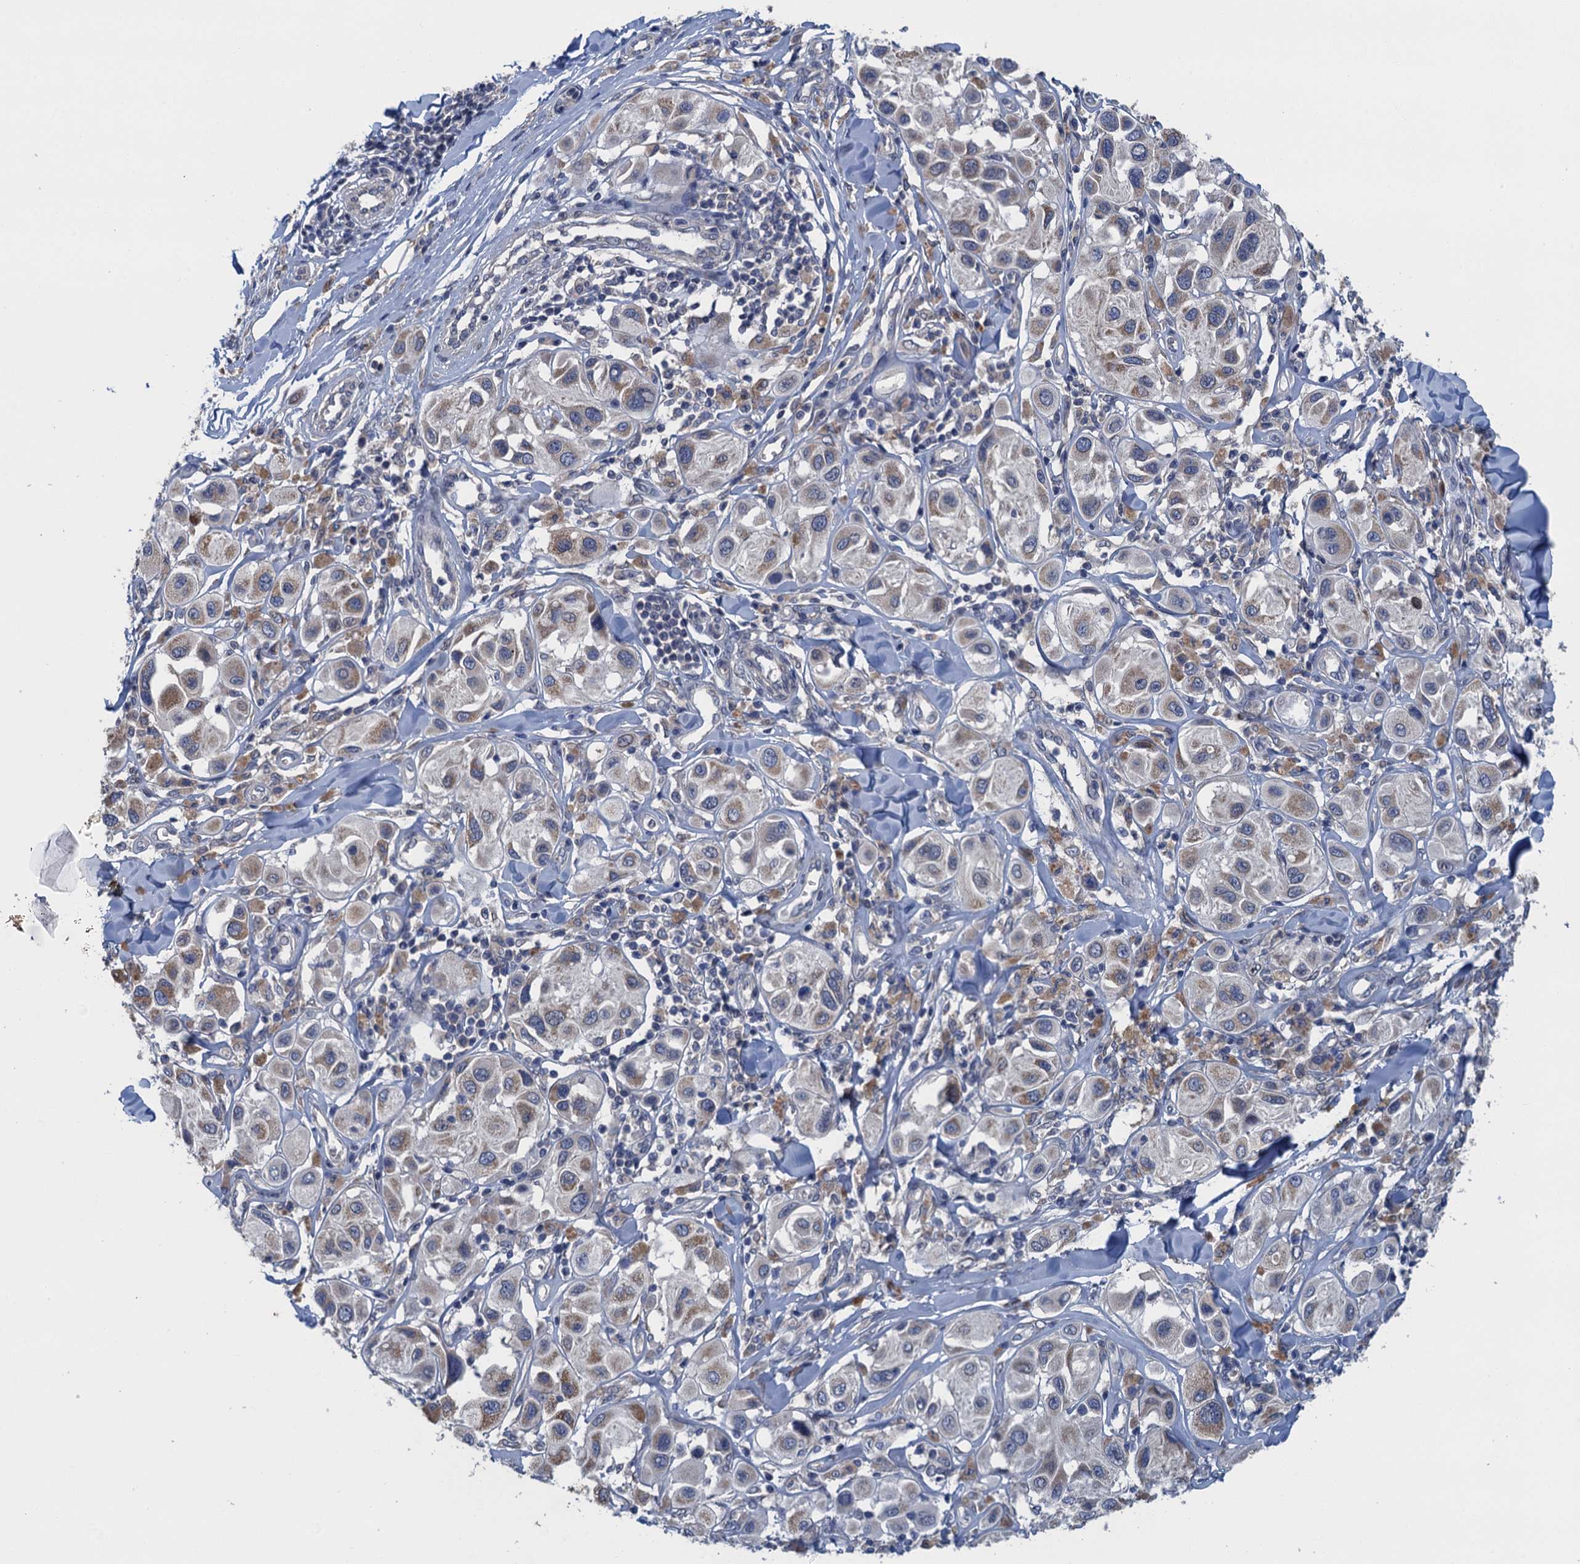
{"staining": {"intensity": "weak", "quantity": "25%-75%", "location": "cytoplasmic/membranous"}, "tissue": "melanoma", "cell_type": "Tumor cells", "image_type": "cancer", "snomed": [{"axis": "morphology", "description": "Malignant melanoma, Metastatic site"}, {"axis": "topography", "description": "Skin"}], "caption": "Immunohistochemical staining of melanoma reveals low levels of weak cytoplasmic/membranous protein staining in about 25%-75% of tumor cells. (brown staining indicates protein expression, while blue staining denotes nuclei).", "gene": "CTU2", "patient": {"sex": "male", "age": 41}}